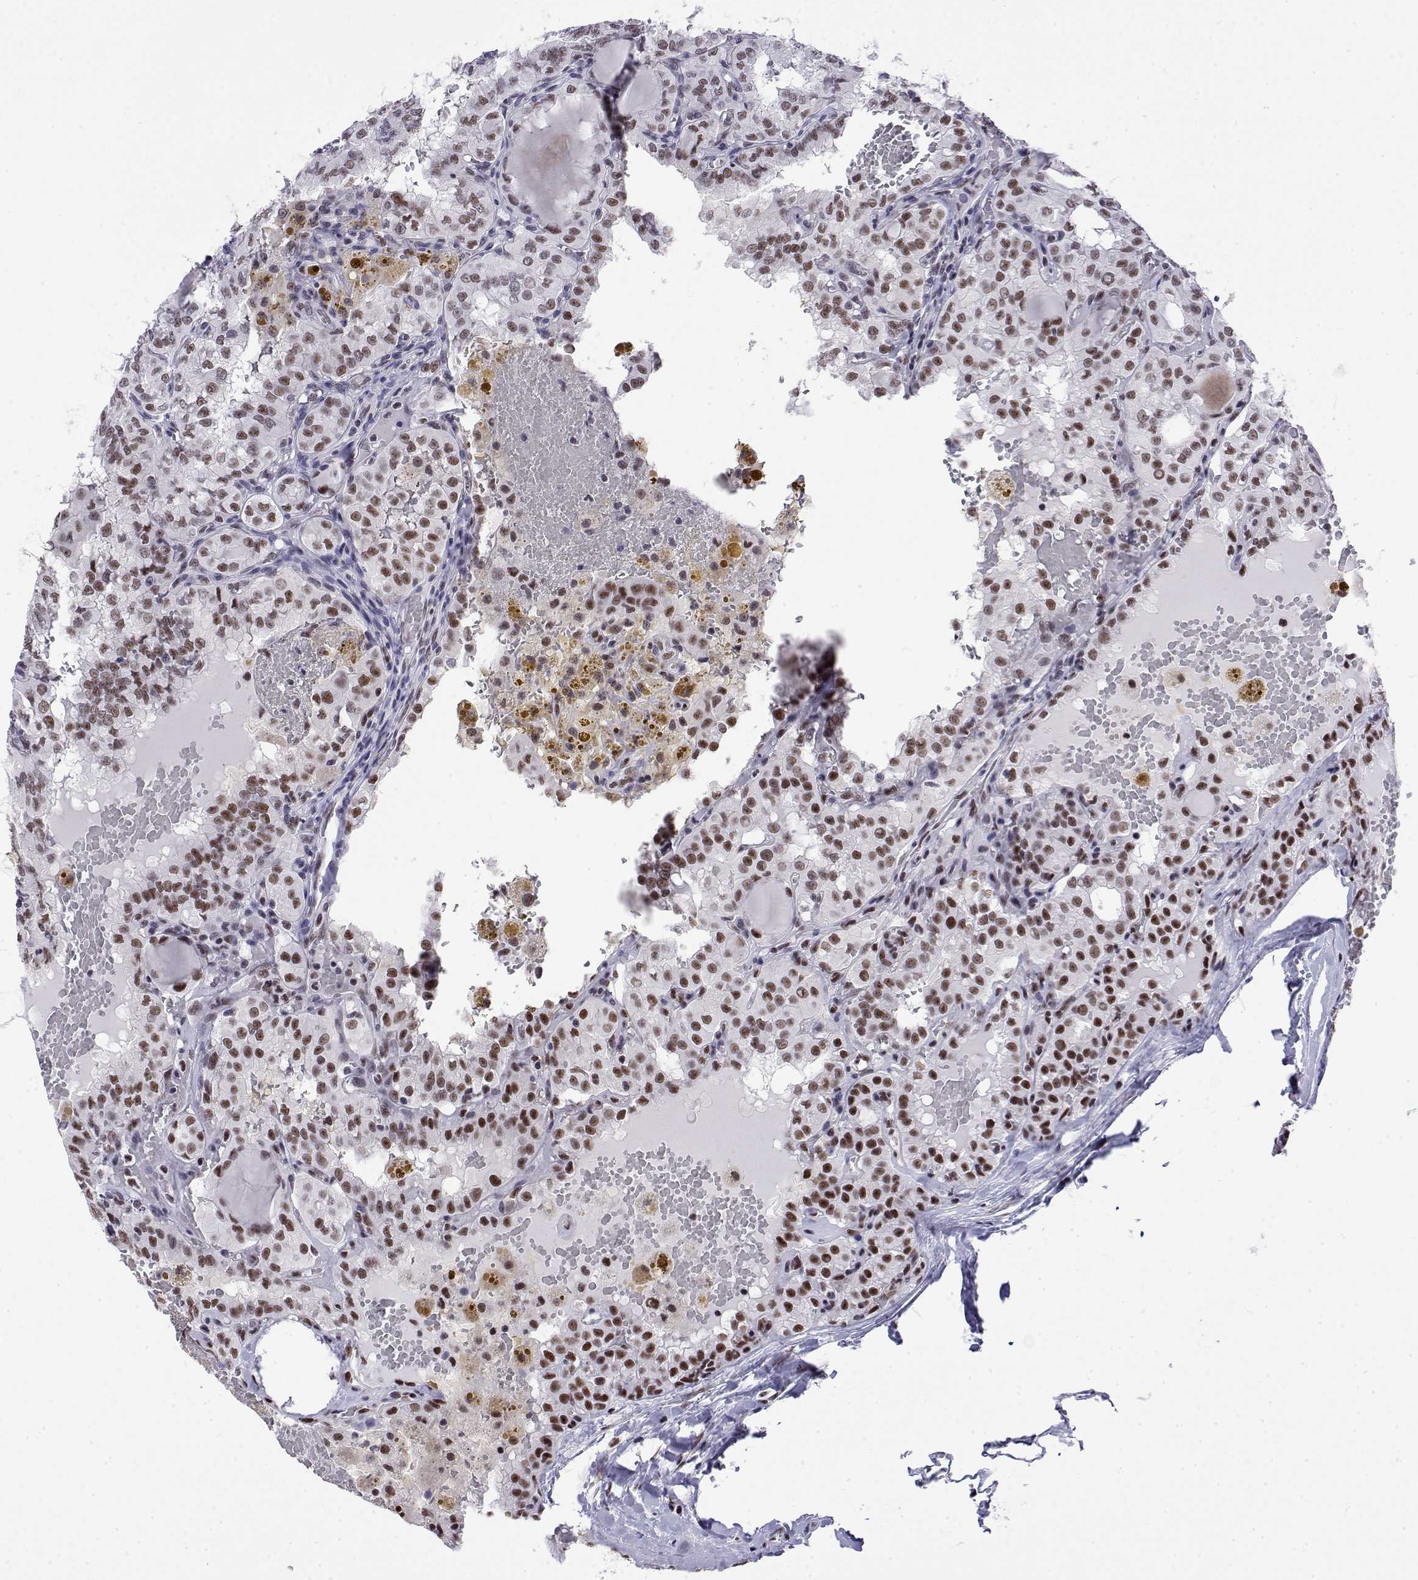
{"staining": {"intensity": "moderate", "quantity": "25%-75%", "location": "nuclear"}, "tissue": "thyroid cancer", "cell_type": "Tumor cells", "image_type": "cancer", "snomed": [{"axis": "morphology", "description": "Papillary adenocarcinoma, NOS"}, {"axis": "topography", "description": "Thyroid gland"}], "caption": "An IHC micrograph of tumor tissue is shown. Protein staining in brown labels moderate nuclear positivity in papillary adenocarcinoma (thyroid) within tumor cells. The protein of interest is shown in brown color, while the nuclei are stained blue.", "gene": "POLDIP3", "patient": {"sex": "male", "age": 20}}